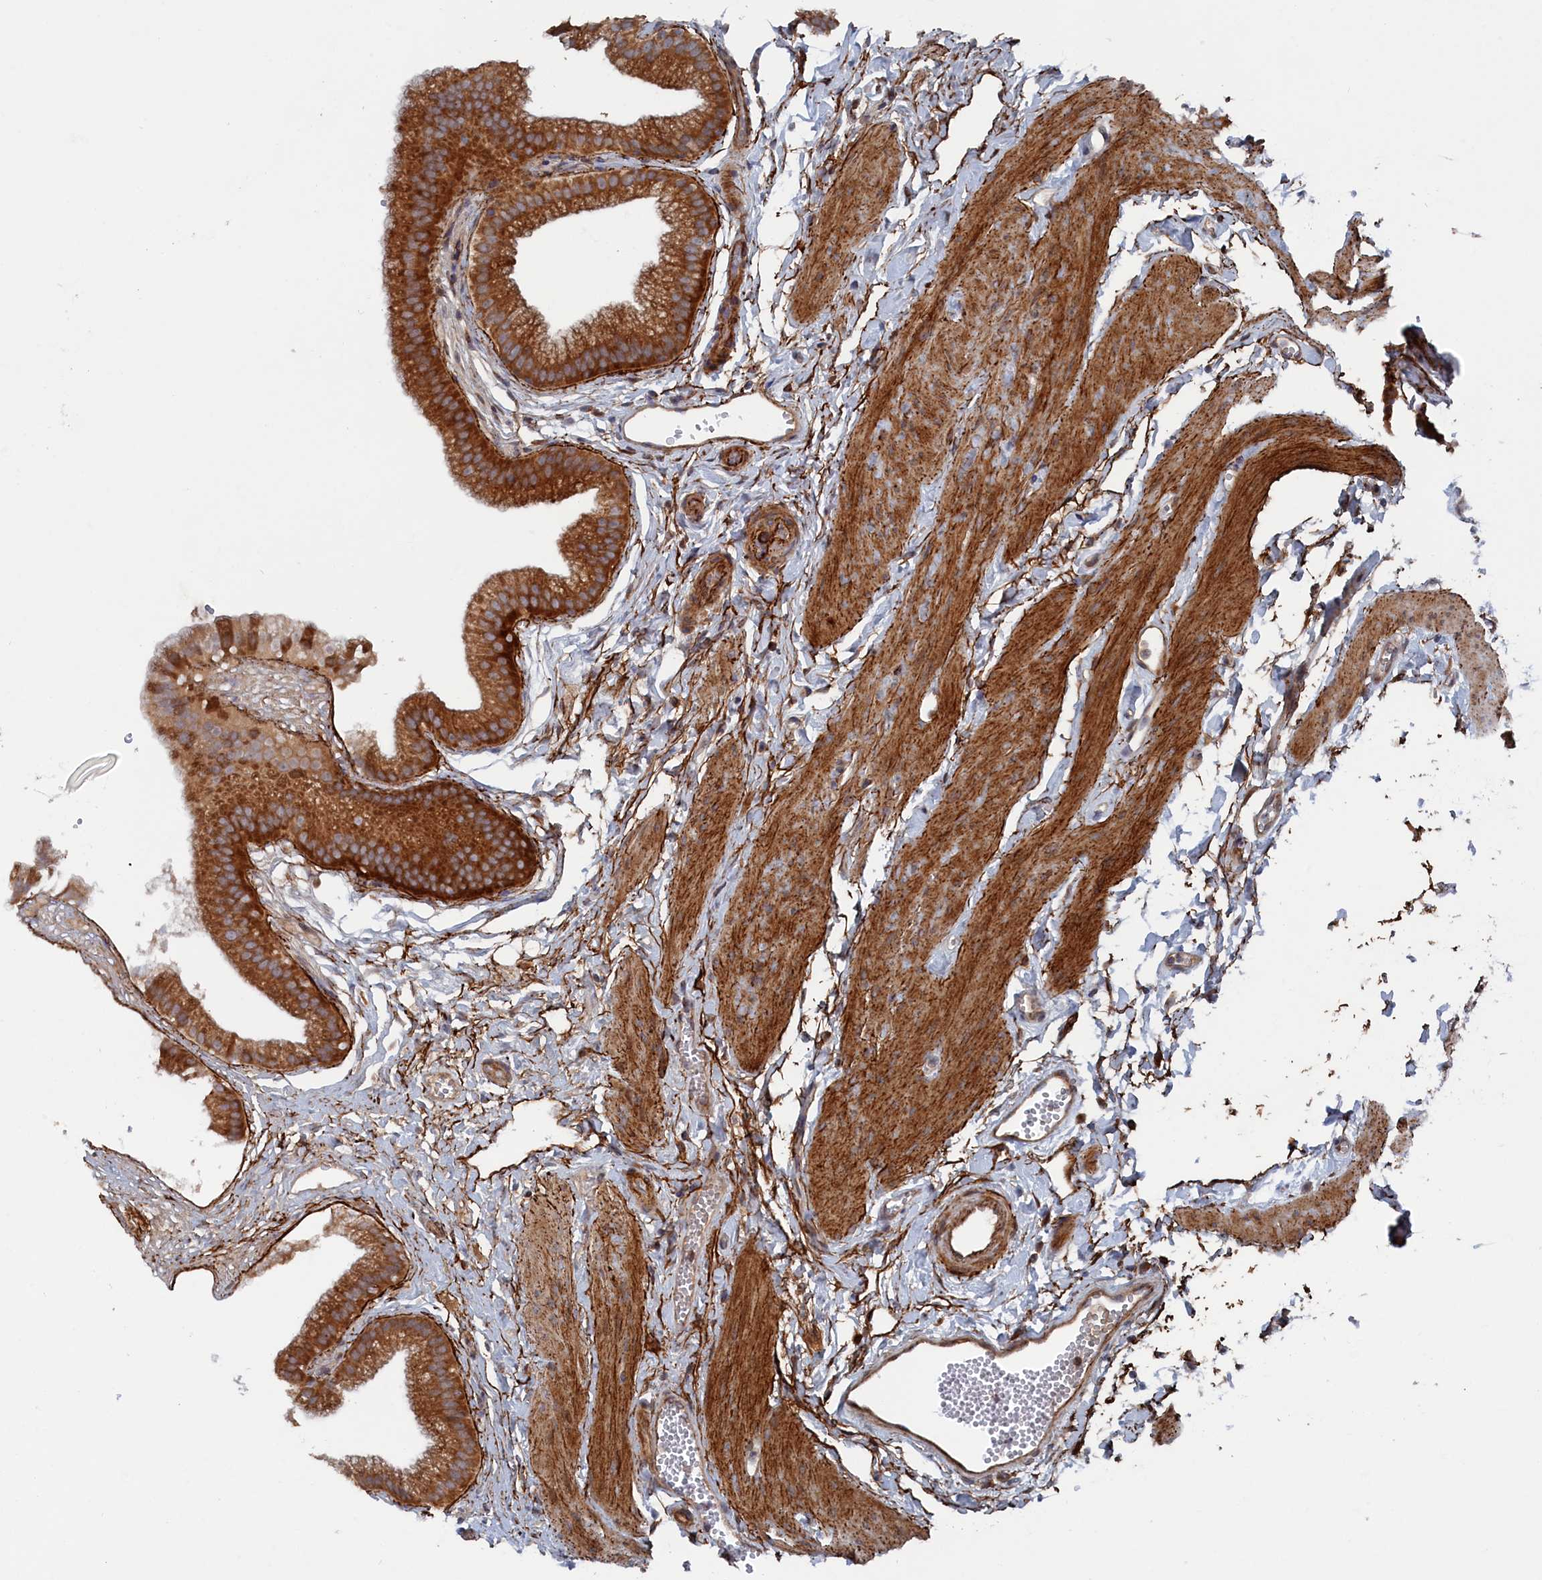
{"staining": {"intensity": "strong", "quantity": ">75%", "location": "cytoplasmic/membranous"}, "tissue": "gallbladder", "cell_type": "Glandular cells", "image_type": "normal", "snomed": [{"axis": "morphology", "description": "Normal tissue, NOS"}, {"axis": "topography", "description": "Gallbladder"}], "caption": "Benign gallbladder was stained to show a protein in brown. There is high levels of strong cytoplasmic/membranous staining in about >75% of glandular cells.", "gene": "TMEM196", "patient": {"sex": "female", "age": 54}}